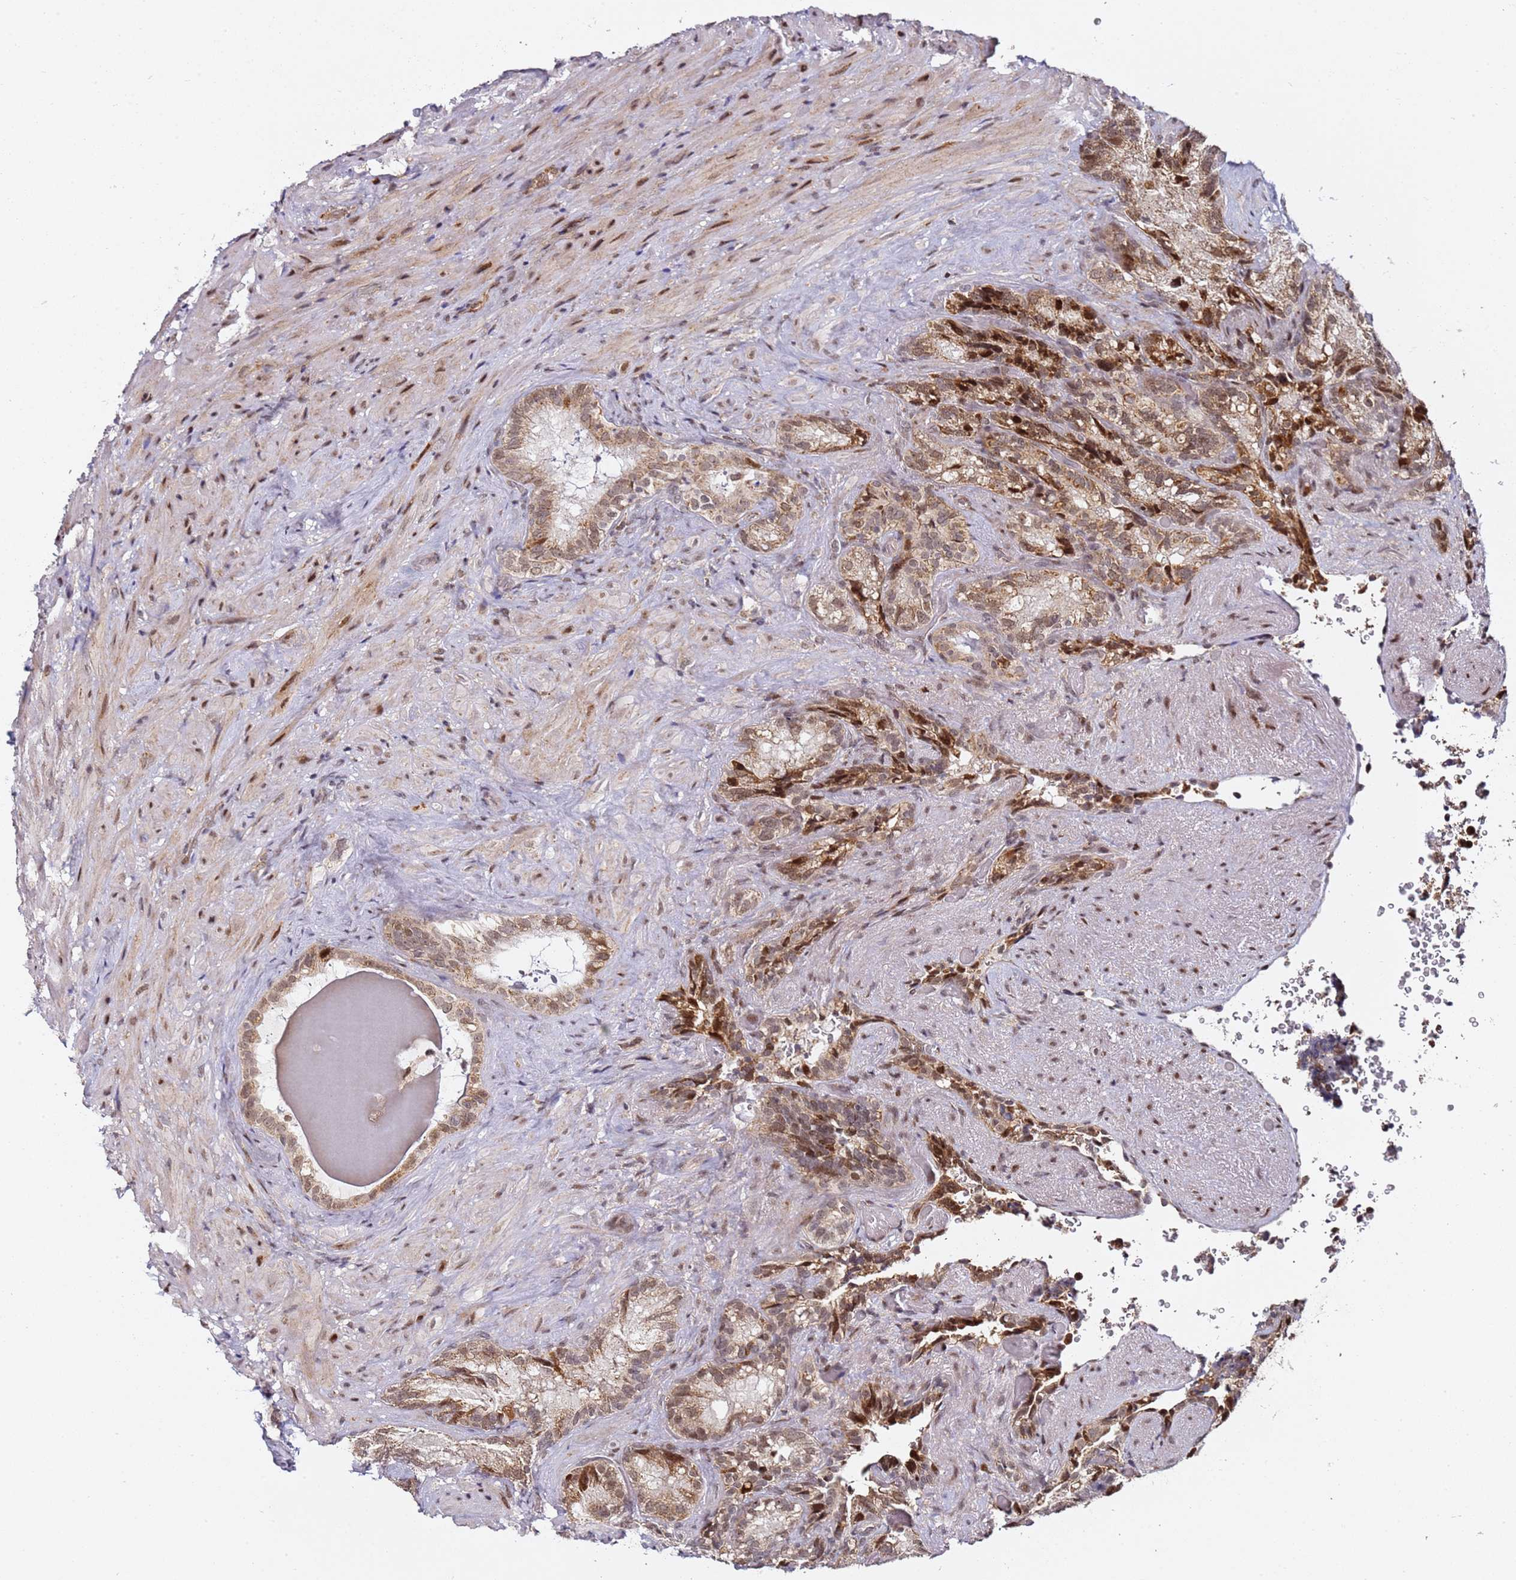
{"staining": {"intensity": "moderate", "quantity": ">75%", "location": "cytoplasmic/membranous,nuclear"}, "tissue": "seminal vesicle", "cell_type": "Glandular cells", "image_type": "normal", "snomed": [{"axis": "morphology", "description": "Normal tissue, NOS"}, {"axis": "topography", "description": "Seminal veicle"}], "caption": "Approximately >75% of glandular cells in unremarkable seminal vesicle reveal moderate cytoplasmic/membranous,nuclear protein expression as visualized by brown immunohistochemical staining.", "gene": "TP53AIP1", "patient": {"sex": "male", "age": 62}}